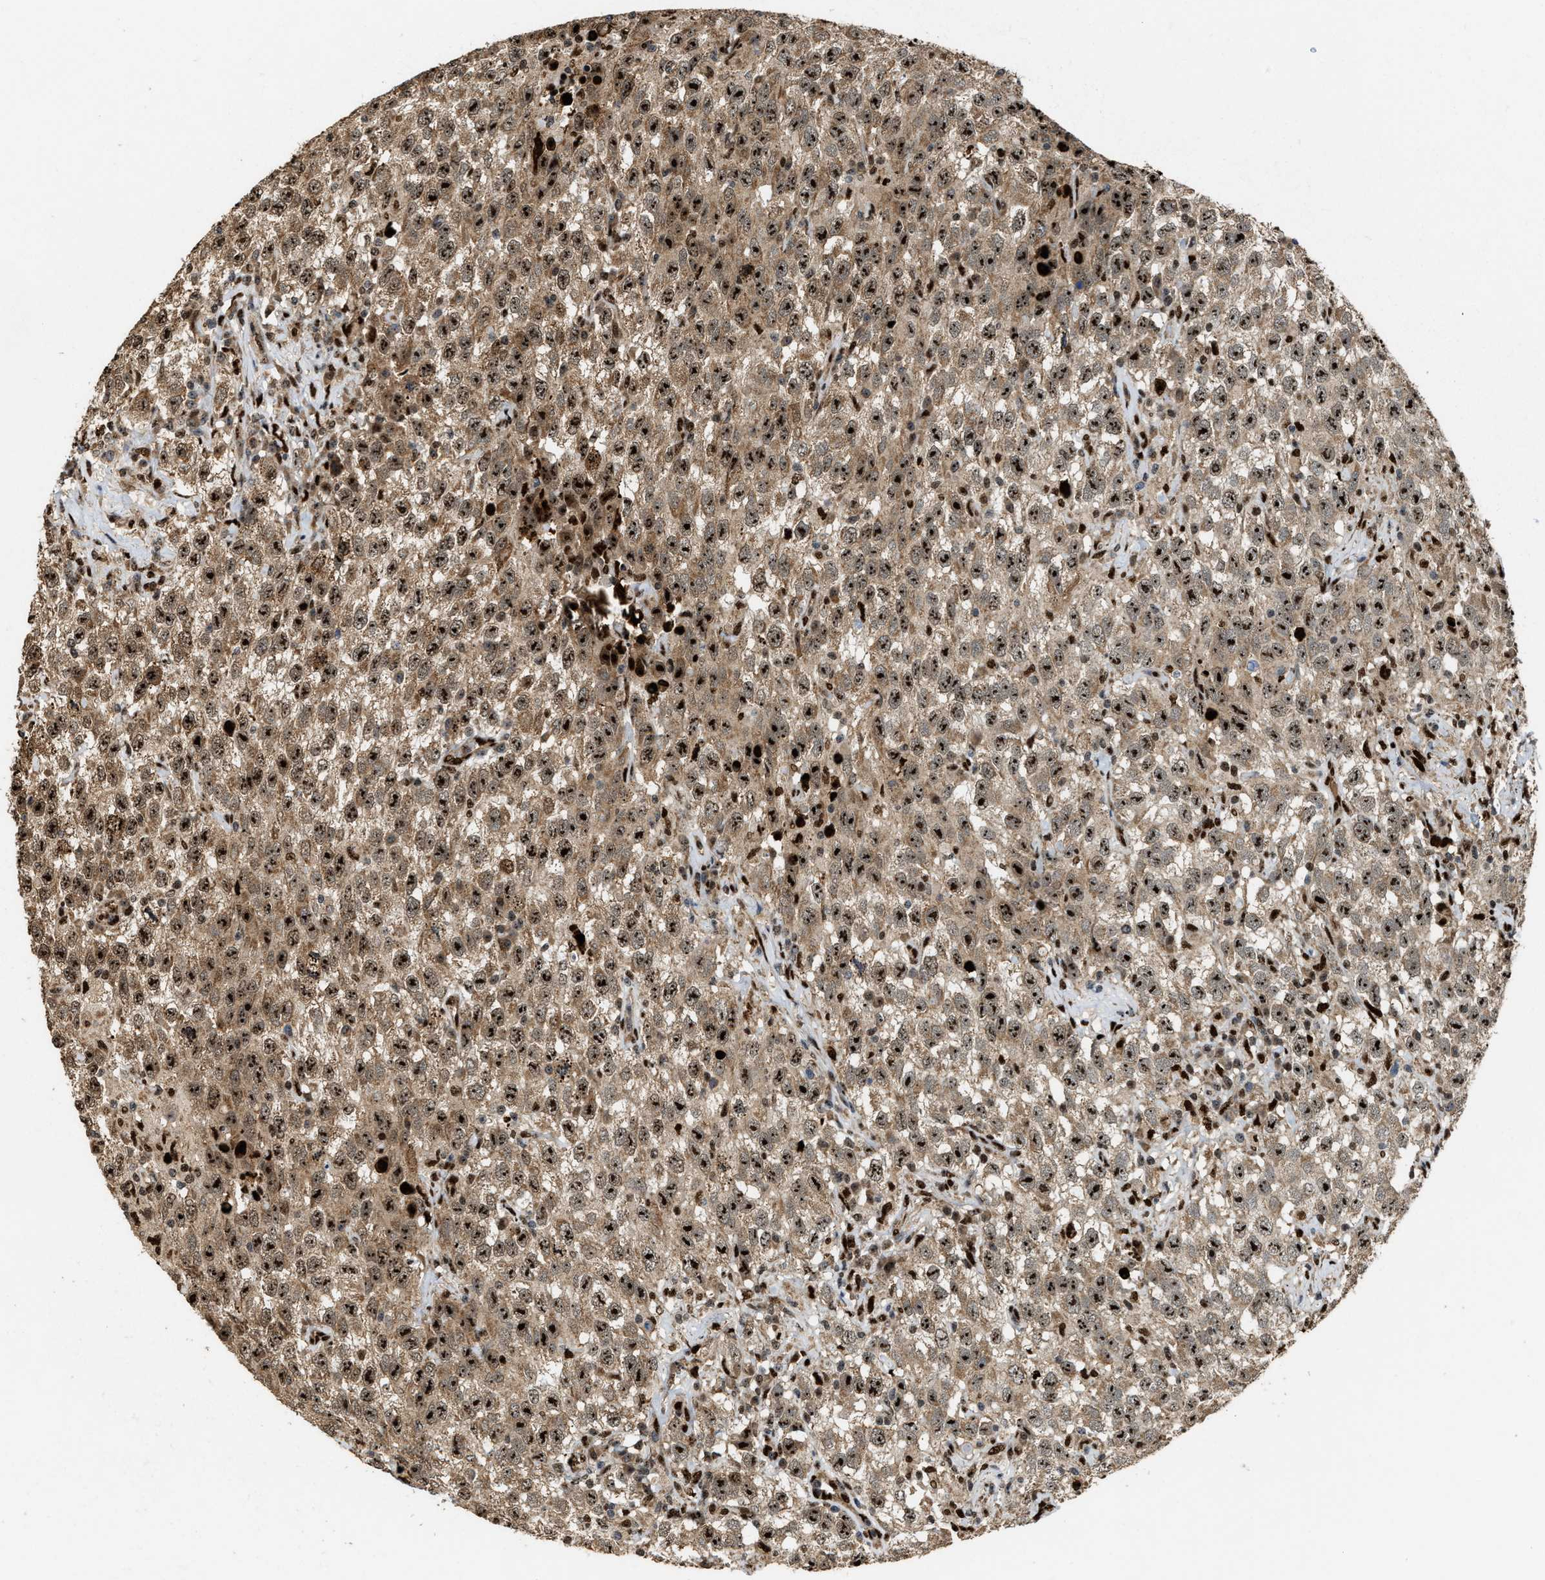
{"staining": {"intensity": "strong", "quantity": ">75%", "location": "cytoplasmic/membranous,nuclear"}, "tissue": "testis cancer", "cell_type": "Tumor cells", "image_type": "cancer", "snomed": [{"axis": "morphology", "description": "Seminoma, NOS"}, {"axis": "topography", "description": "Testis"}], "caption": "DAB immunohistochemical staining of testis cancer (seminoma) exhibits strong cytoplasmic/membranous and nuclear protein expression in about >75% of tumor cells.", "gene": "ZNF687", "patient": {"sex": "male", "age": 41}}